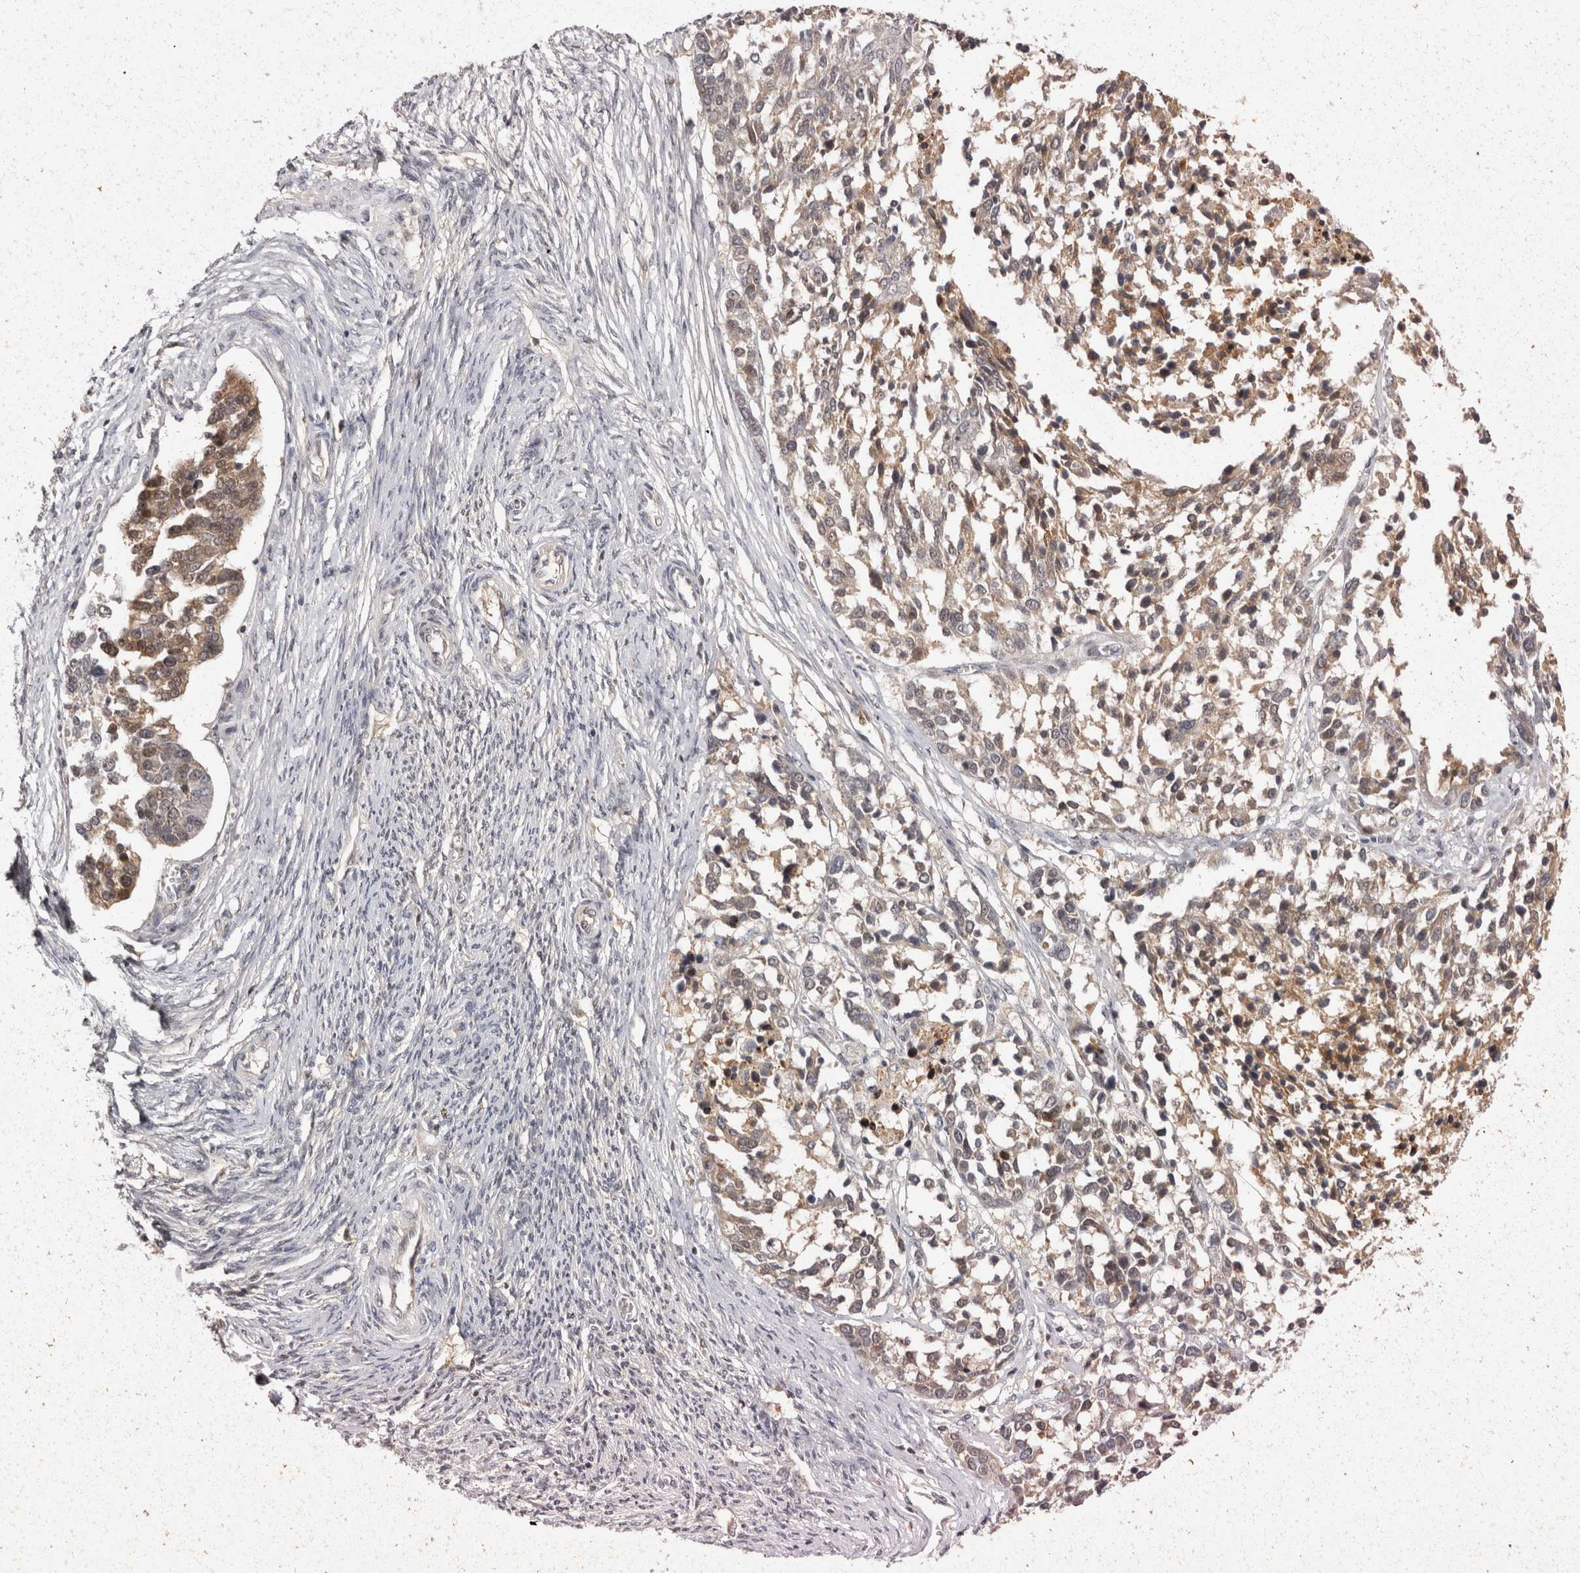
{"staining": {"intensity": "weak", "quantity": ">75%", "location": "cytoplasmic/membranous"}, "tissue": "ovarian cancer", "cell_type": "Tumor cells", "image_type": "cancer", "snomed": [{"axis": "morphology", "description": "Cystadenocarcinoma, serous, NOS"}, {"axis": "topography", "description": "Ovary"}], "caption": "Tumor cells reveal weak cytoplasmic/membranous expression in approximately >75% of cells in ovarian cancer.", "gene": "ACAT2", "patient": {"sex": "female", "age": 44}}